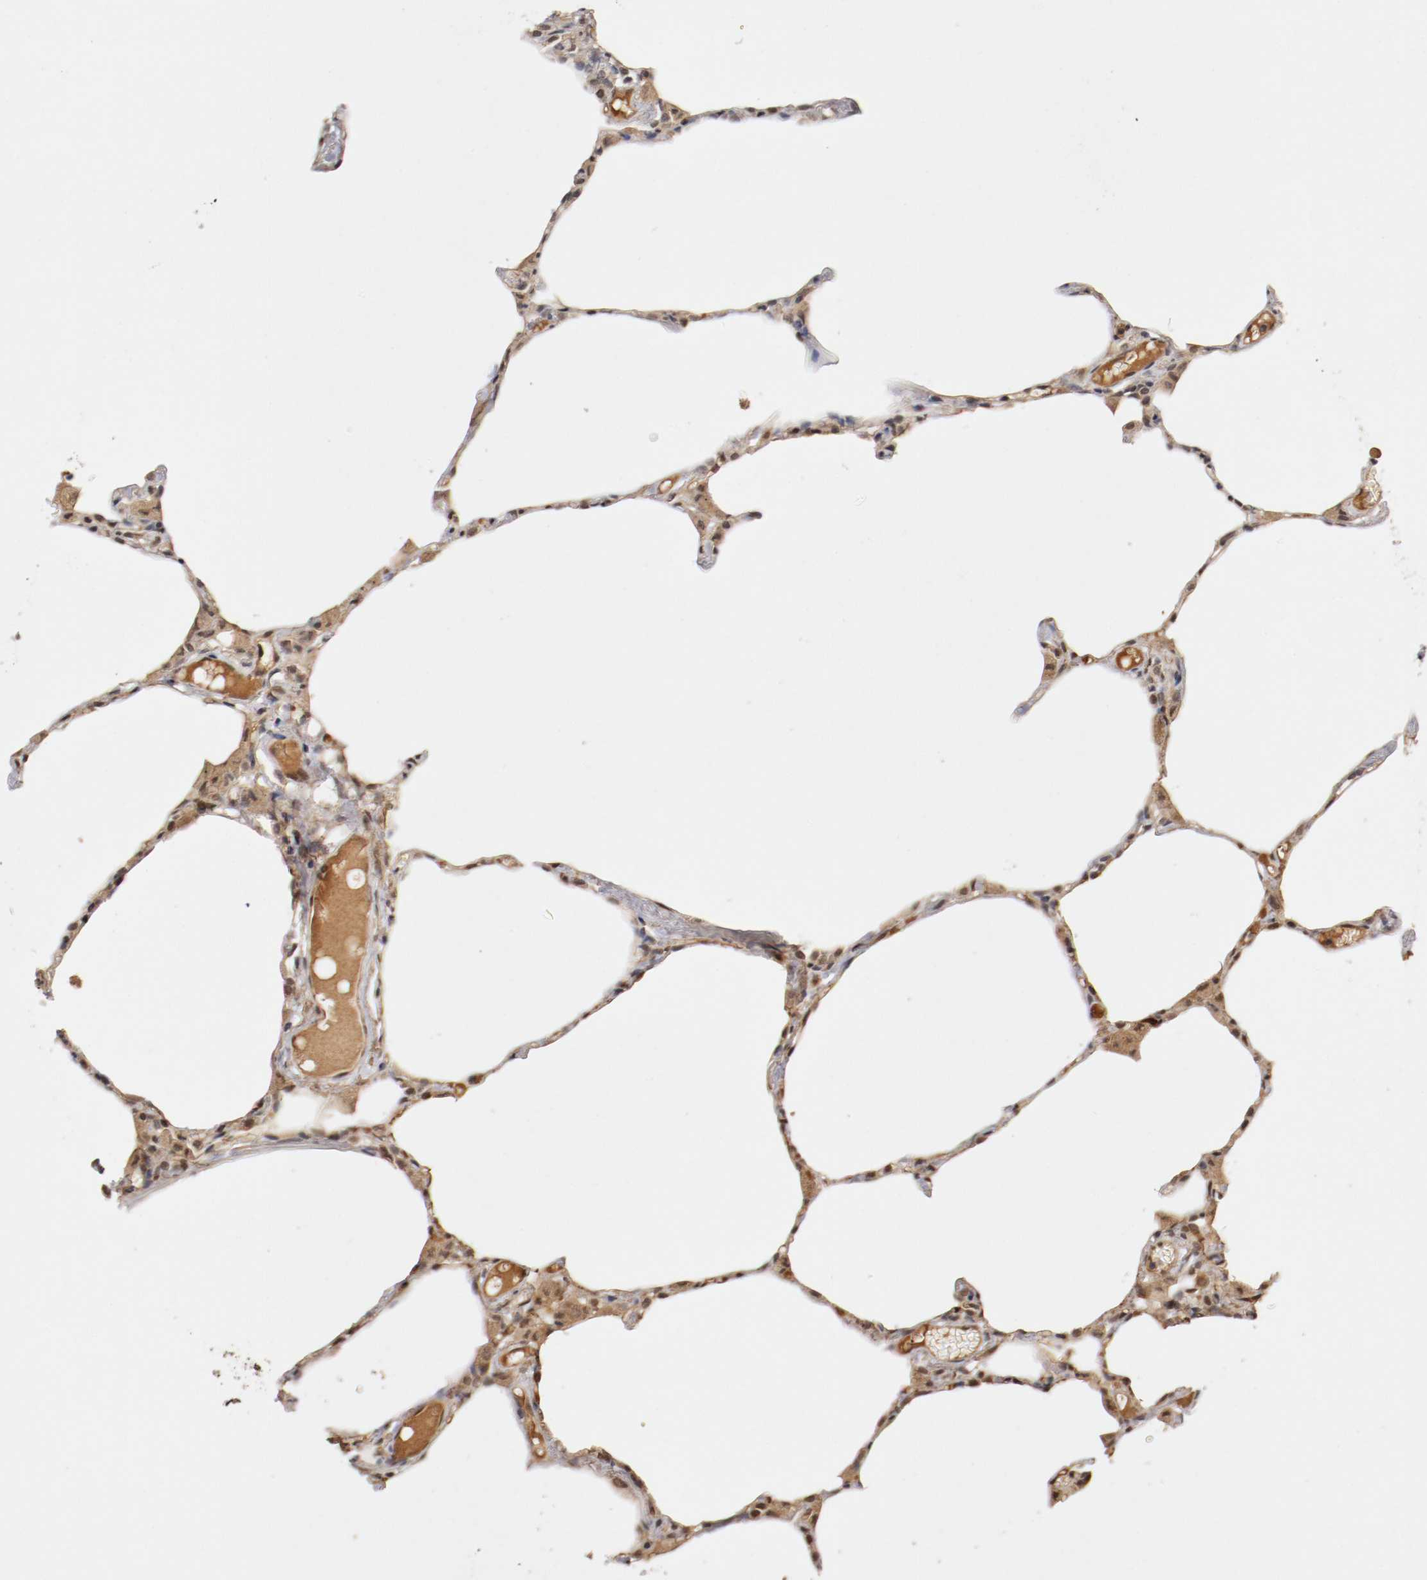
{"staining": {"intensity": "weak", "quantity": ">75%", "location": "cytoplasmic/membranous,nuclear"}, "tissue": "lung", "cell_type": "Alveolar cells", "image_type": "normal", "snomed": [{"axis": "morphology", "description": "Normal tissue, NOS"}, {"axis": "topography", "description": "Lung"}], "caption": "Weak cytoplasmic/membranous,nuclear protein positivity is appreciated in approximately >75% of alveolar cells in lung.", "gene": "DNMT3B", "patient": {"sex": "female", "age": 49}}